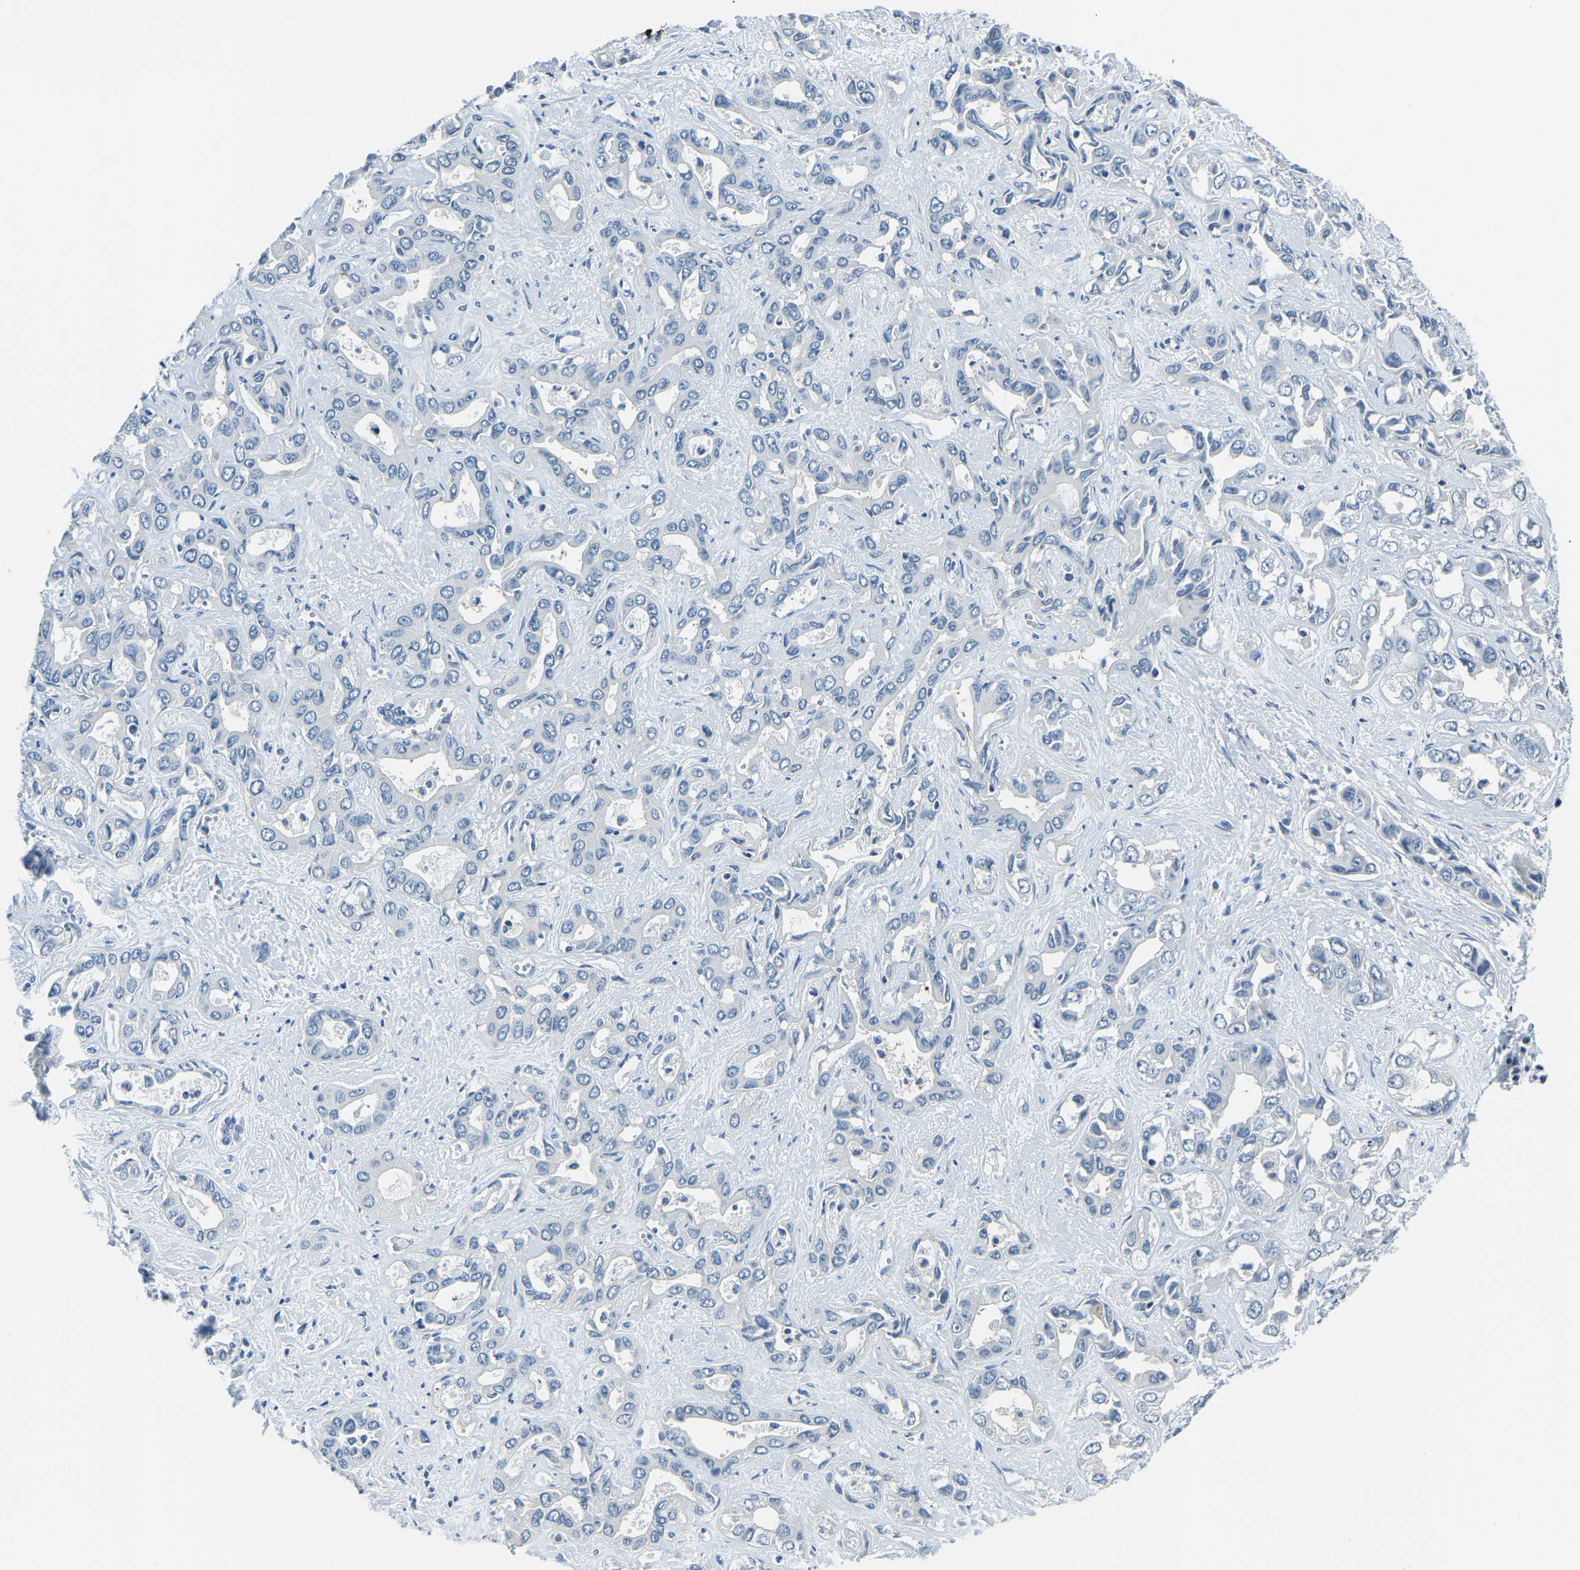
{"staining": {"intensity": "negative", "quantity": "none", "location": "none"}, "tissue": "liver cancer", "cell_type": "Tumor cells", "image_type": "cancer", "snomed": [{"axis": "morphology", "description": "Cholangiocarcinoma"}, {"axis": "topography", "description": "Liver"}], "caption": "IHC histopathology image of neoplastic tissue: human liver cancer (cholangiocarcinoma) stained with DAB displays no significant protein positivity in tumor cells. (Stains: DAB (3,3'-diaminobenzidine) IHC with hematoxylin counter stain, Microscopy: brightfield microscopy at high magnification).", "gene": "RRP1", "patient": {"sex": "female", "age": 52}}